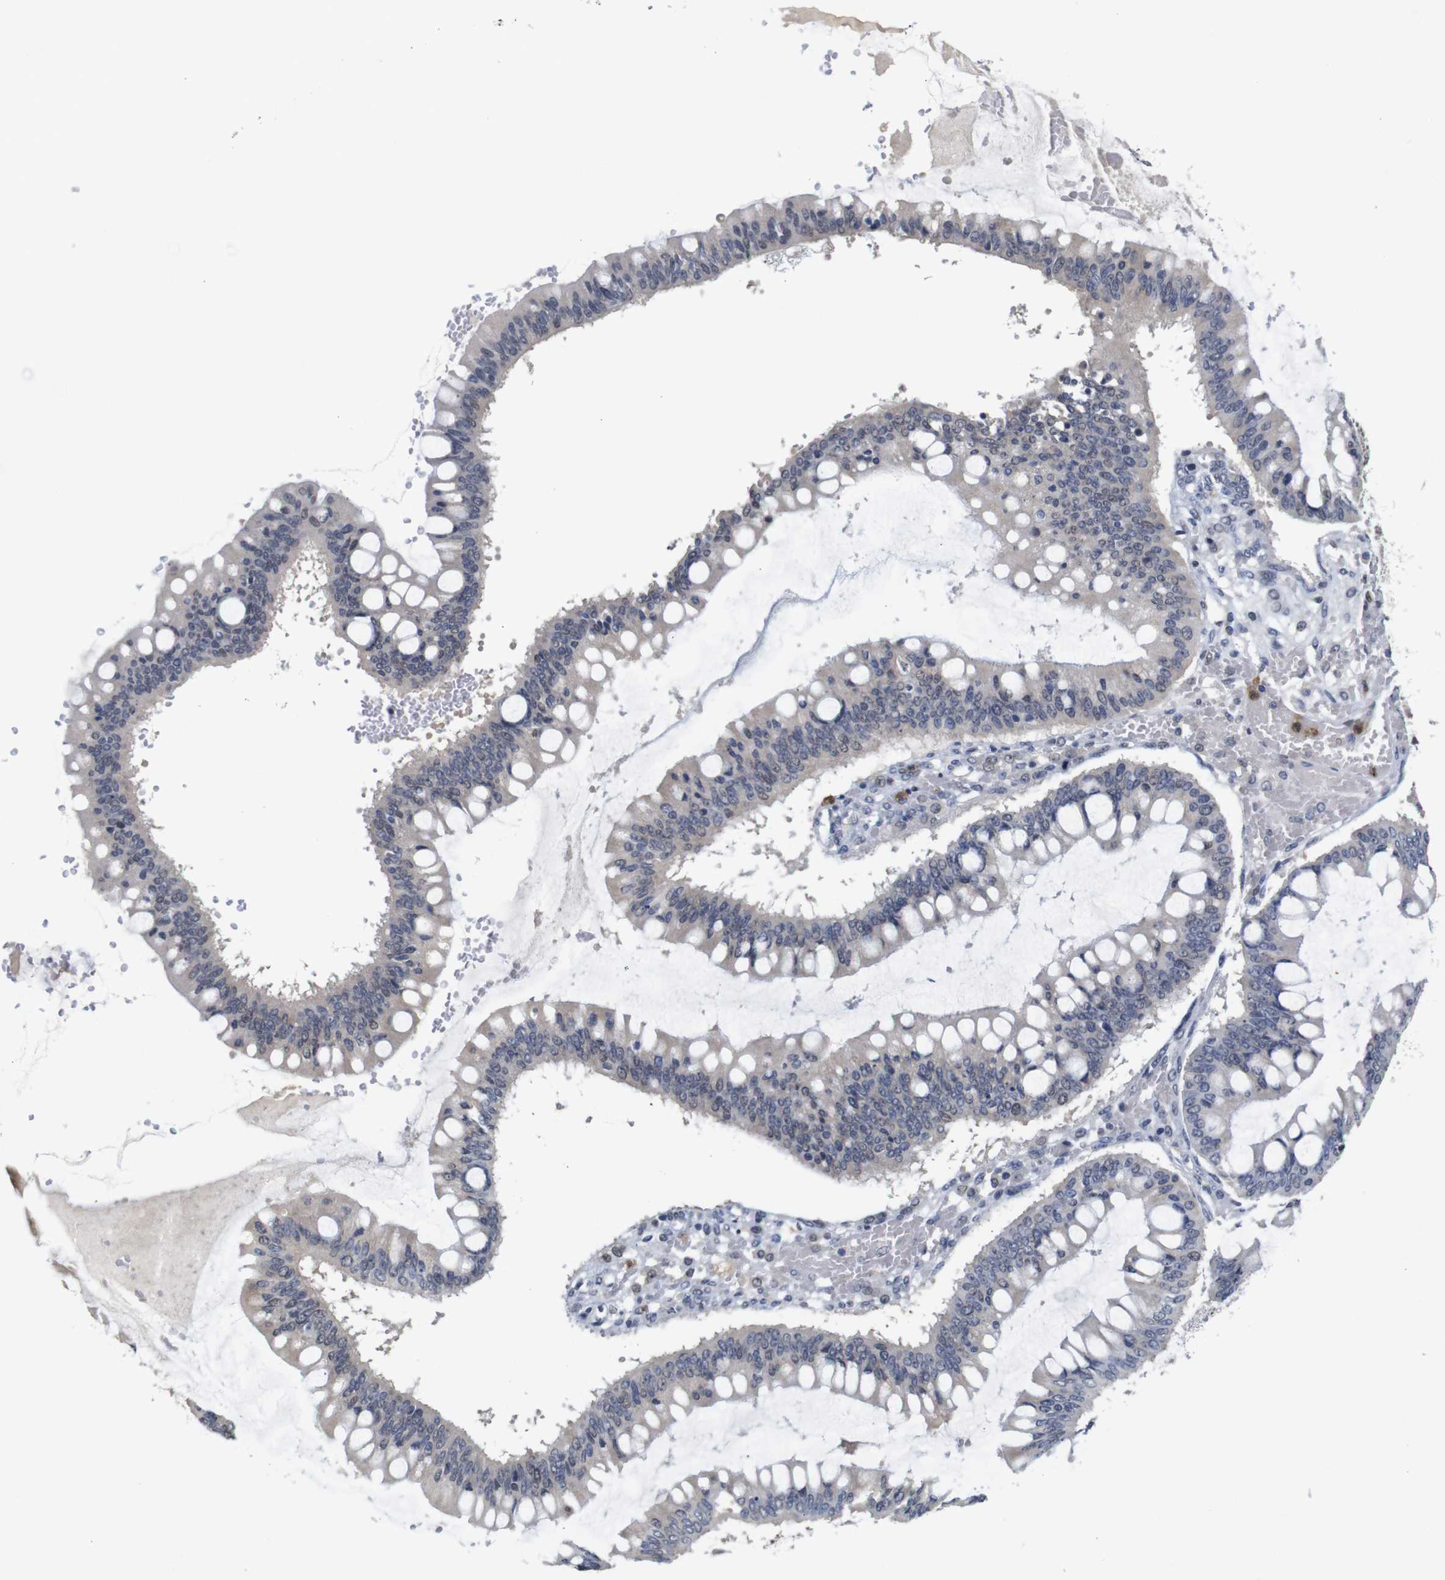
{"staining": {"intensity": "negative", "quantity": "none", "location": "none"}, "tissue": "ovarian cancer", "cell_type": "Tumor cells", "image_type": "cancer", "snomed": [{"axis": "morphology", "description": "Cystadenocarcinoma, mucinous, NOS"}, {"axis": "topography", "description": "Ovary"}], "caption": "This is a histopathology image of immunohistochemistry (IHC) staining of ovarian cancer, which shows no expression in tumor cells.", "gene": "NTRK3", "patient": {"sex": "female", "age": 73}}